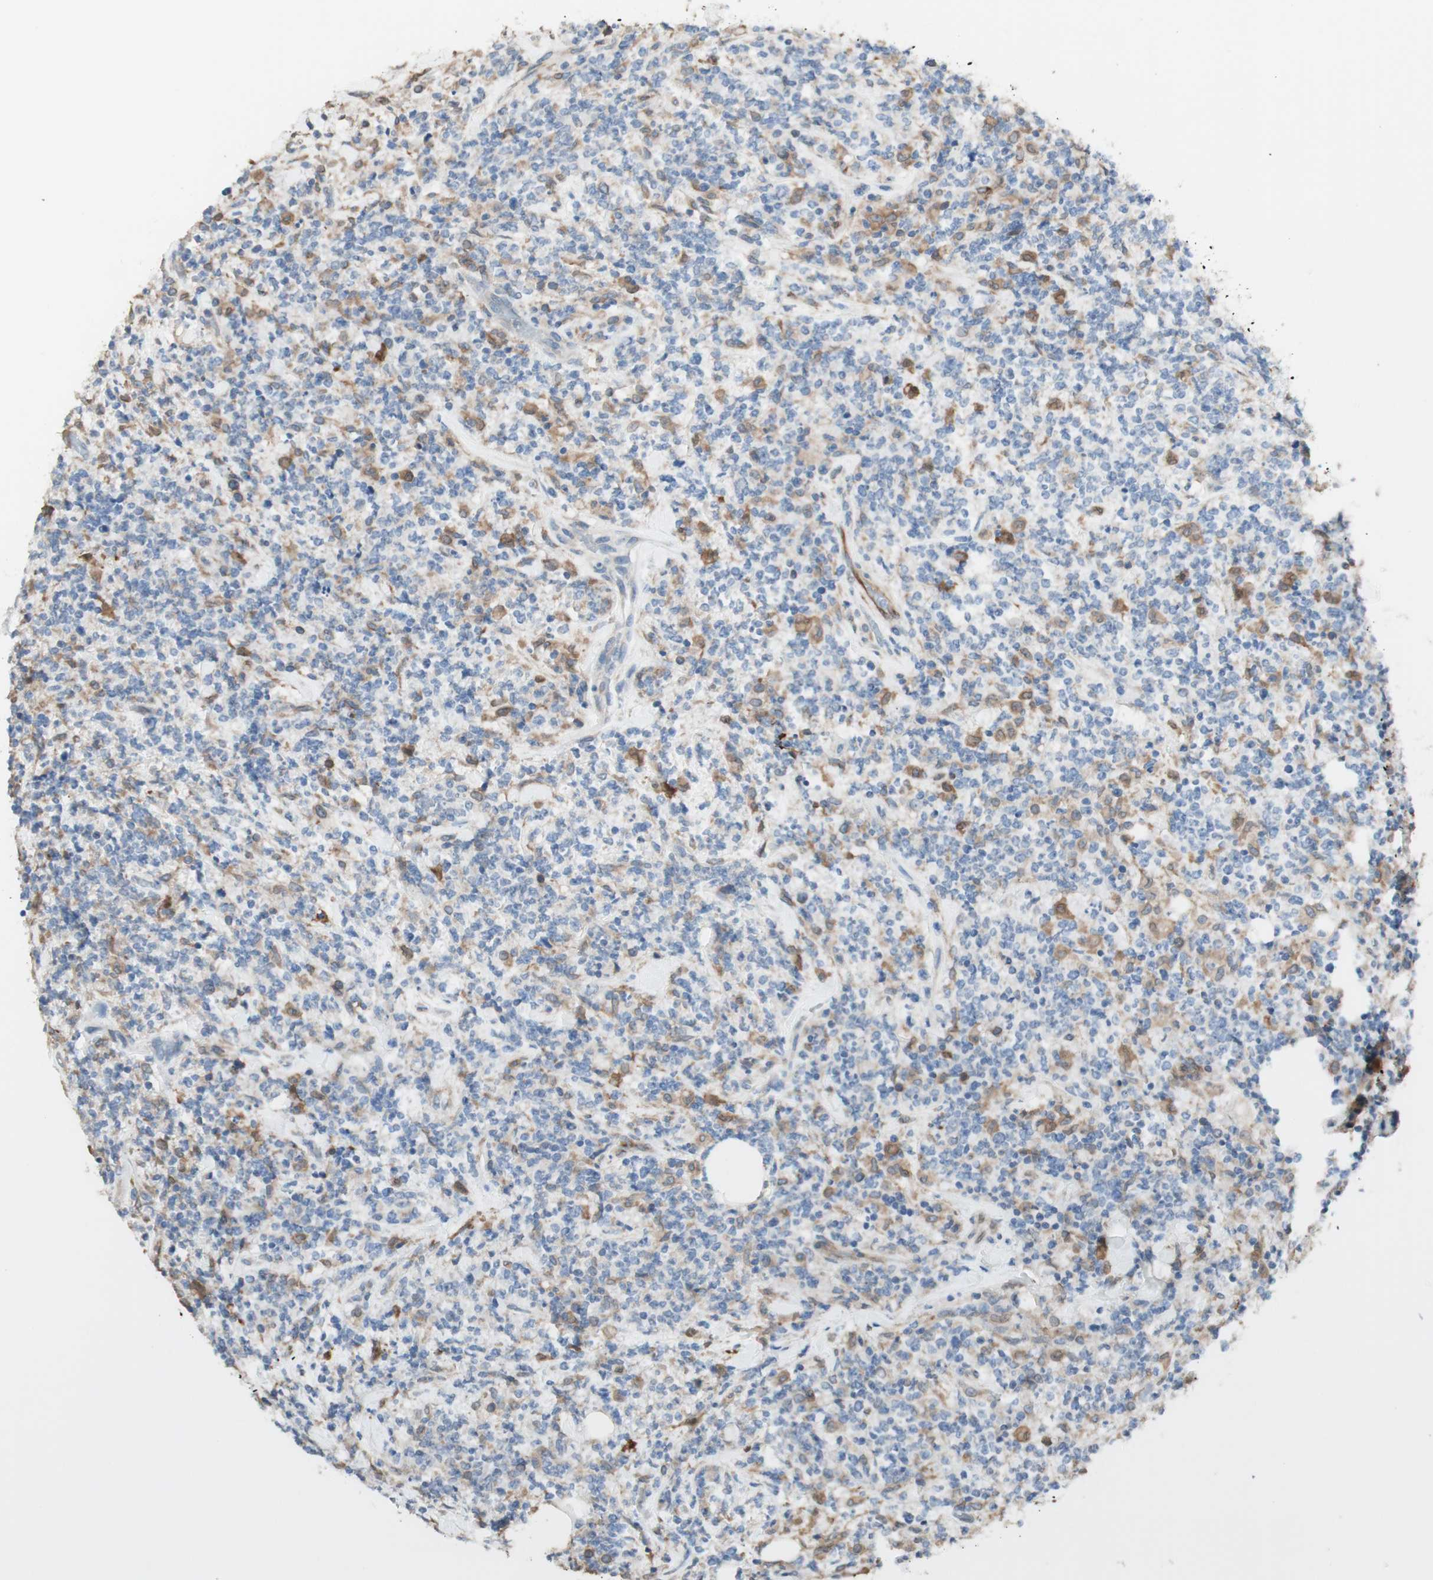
{"staining": {"intensity": "weak", "quantity": "<25%", "location": "cytoplasmic/membranous"}, "tissue": "lymphoma", "cell_type": "Tumor cells", "image_type": "cancer", "snomed": [{"axis": "morphology", "description": "Malignant lymphoma, non-Hodgkin's type, High grade"}, {"axis": "topography", "description": "Soft tissue"}], "caption": "Tumor cells show no significant protein staining in lymphoma. (Brightfield microscopy of DAB immunohistochemistry (IHC) at high magnification).", "gene": "COMT", "patient": {"sex": "male", "age": 18}}